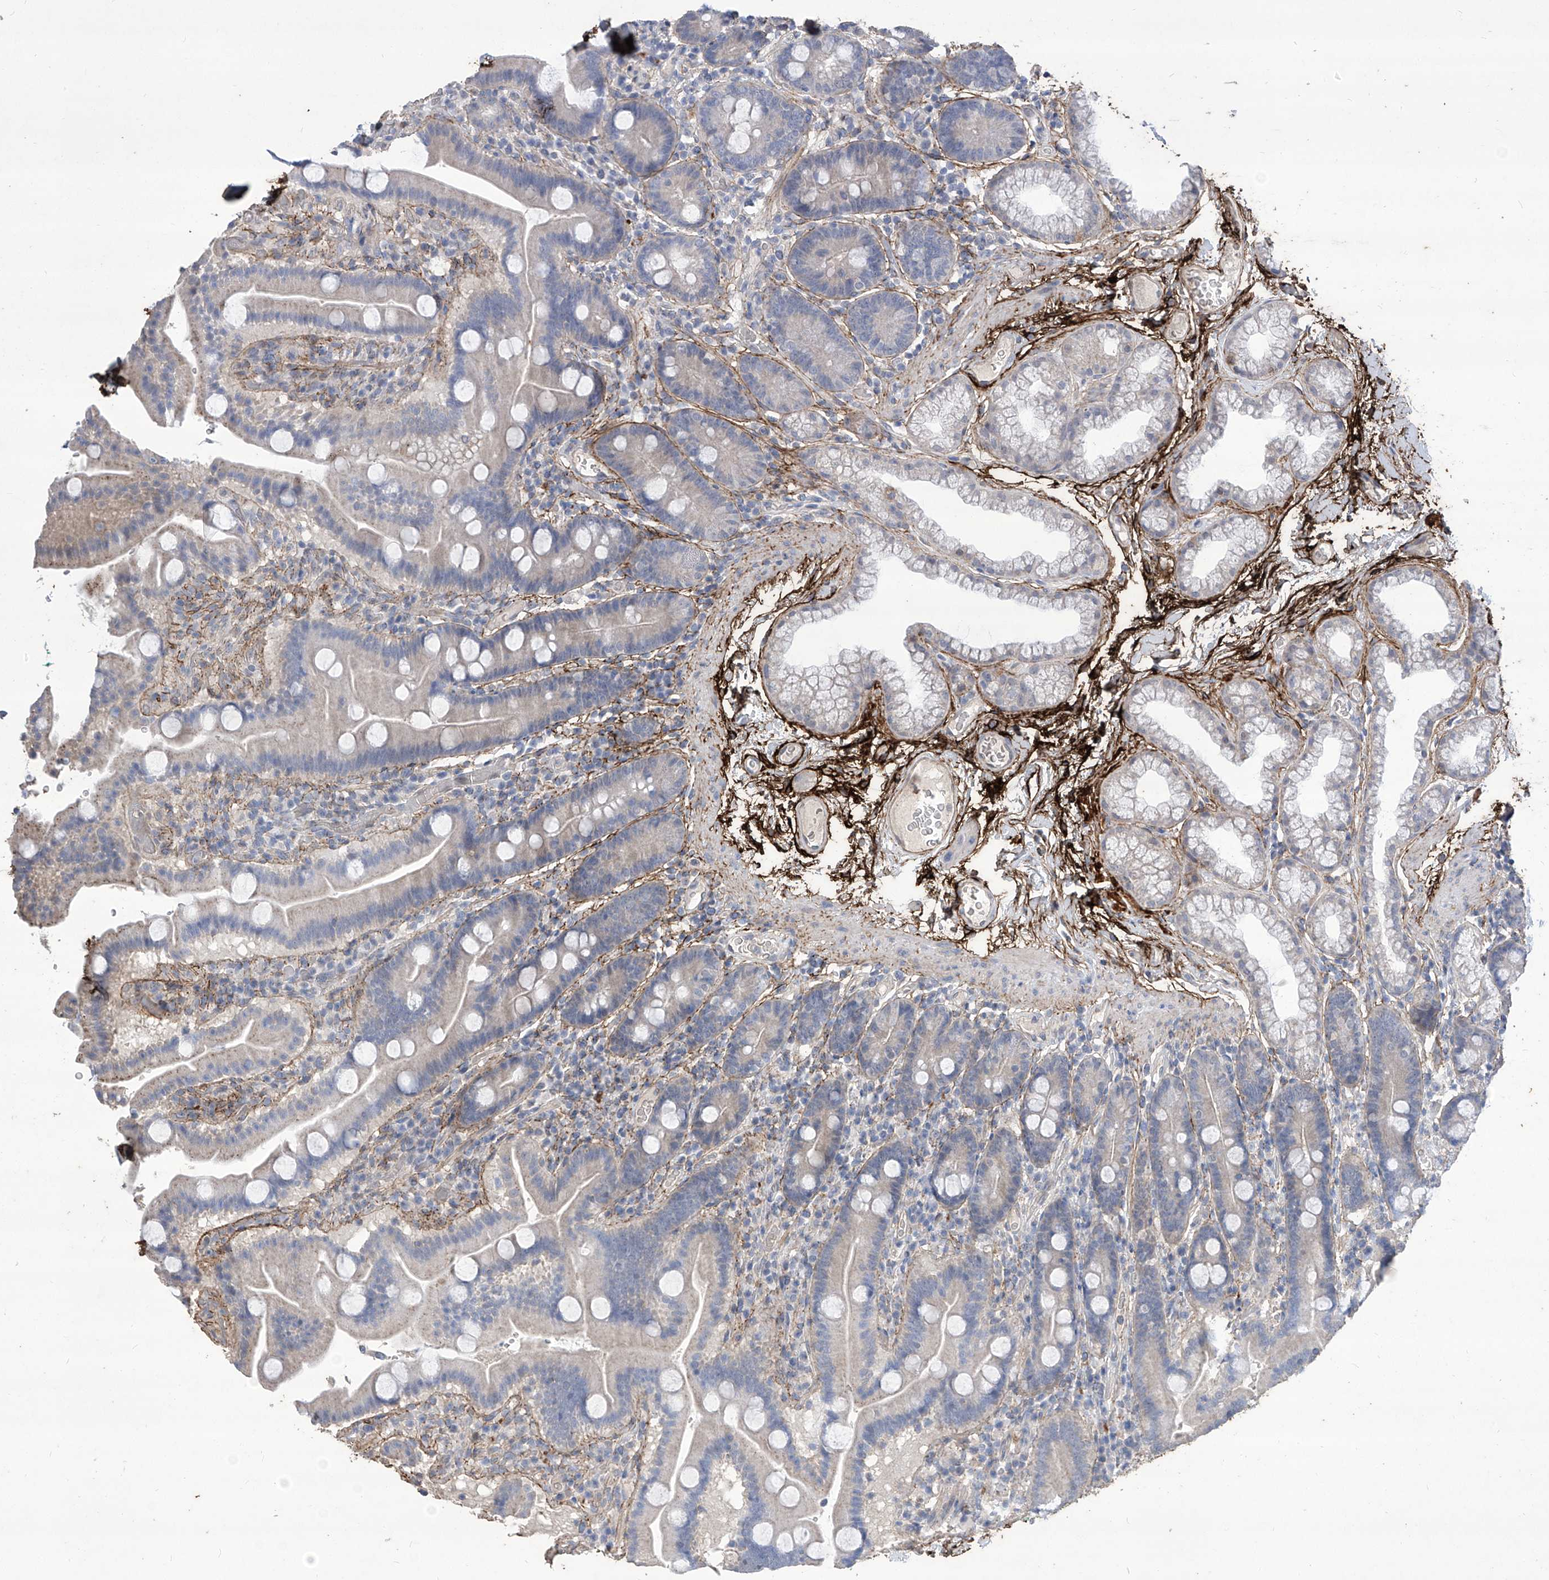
{"staining": {"intensity": "weak", "quantity": "<25%", "location": "cytoplasmic/membranous"}, "tissue": "duodenum", "cell_type": "Glandular cells", "image_type": "normal", "snomed": [{"axis": "morphology", "description": "Normal tissue, NOS"}, {"axis": "topography", "description": "Duodenum"}], "caption": "Histopathology image shows no protein staining in glandular cells of benign duodenum. (Stains: DAB immunohistochemistry with hematoxylin counter stain, Microscopy: brightfield microscopy at high magnification).", "gene": "TXNIP", "patient": {"sex": "male", "age": 55}}